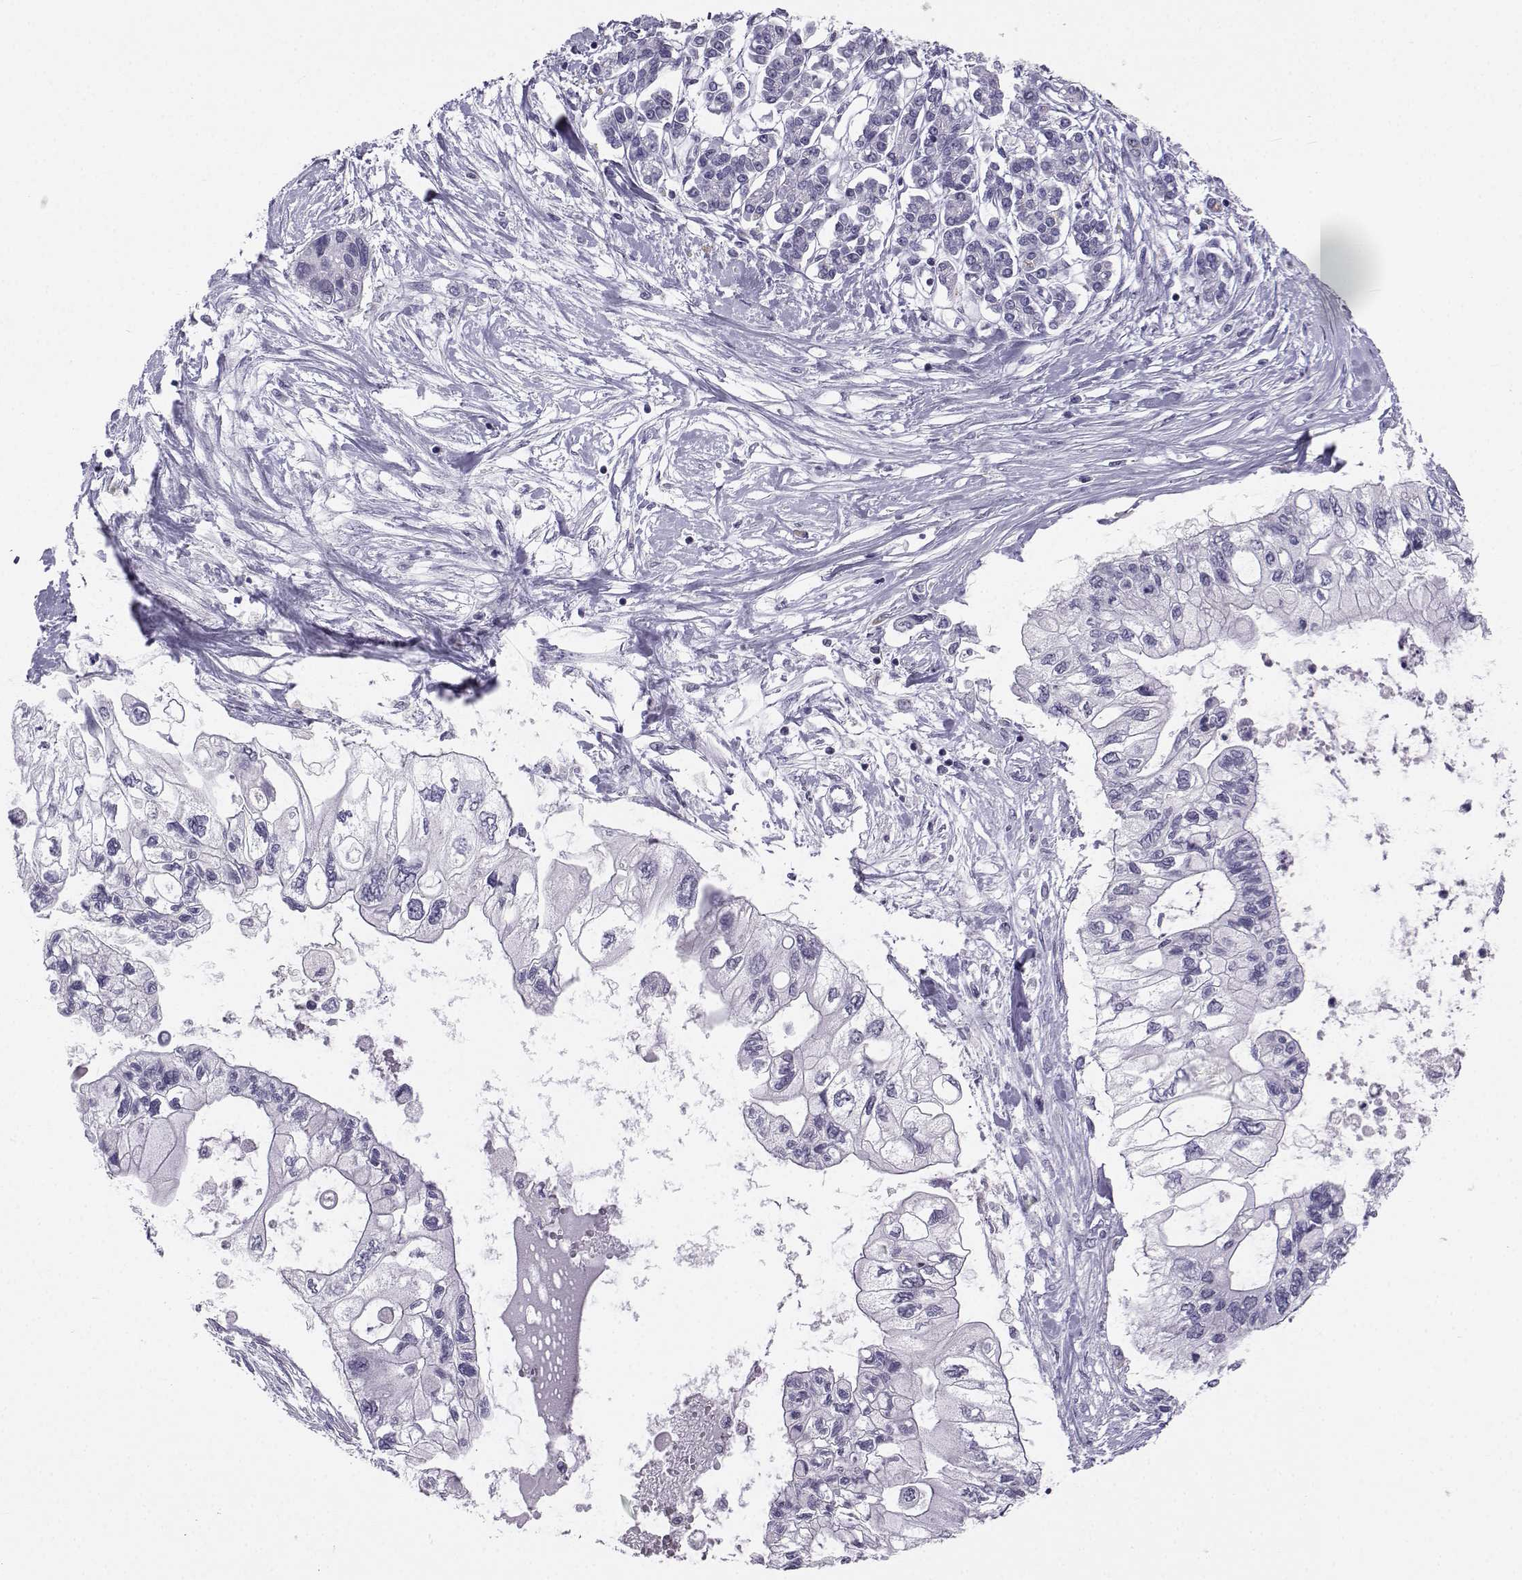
{"staining": {"intensity": "negative", "quantity": "none", "location": "none"}, "tissue": "pancreatic cancer", "cell_type": "Tumor cells", "image_type": "cancer", "snomed": [{"axis": "morphology", "description": "Adenocarcinoma, NOS"}, {"axis": "topography", "description": "Pancreas"}], "caption": "This is an IHC micrograph of human adenocarcinoma (pancreatic). There is no expression in tumor cells.", "gene": "MROH7", "patient": {"sex": "female", "age": 77}}